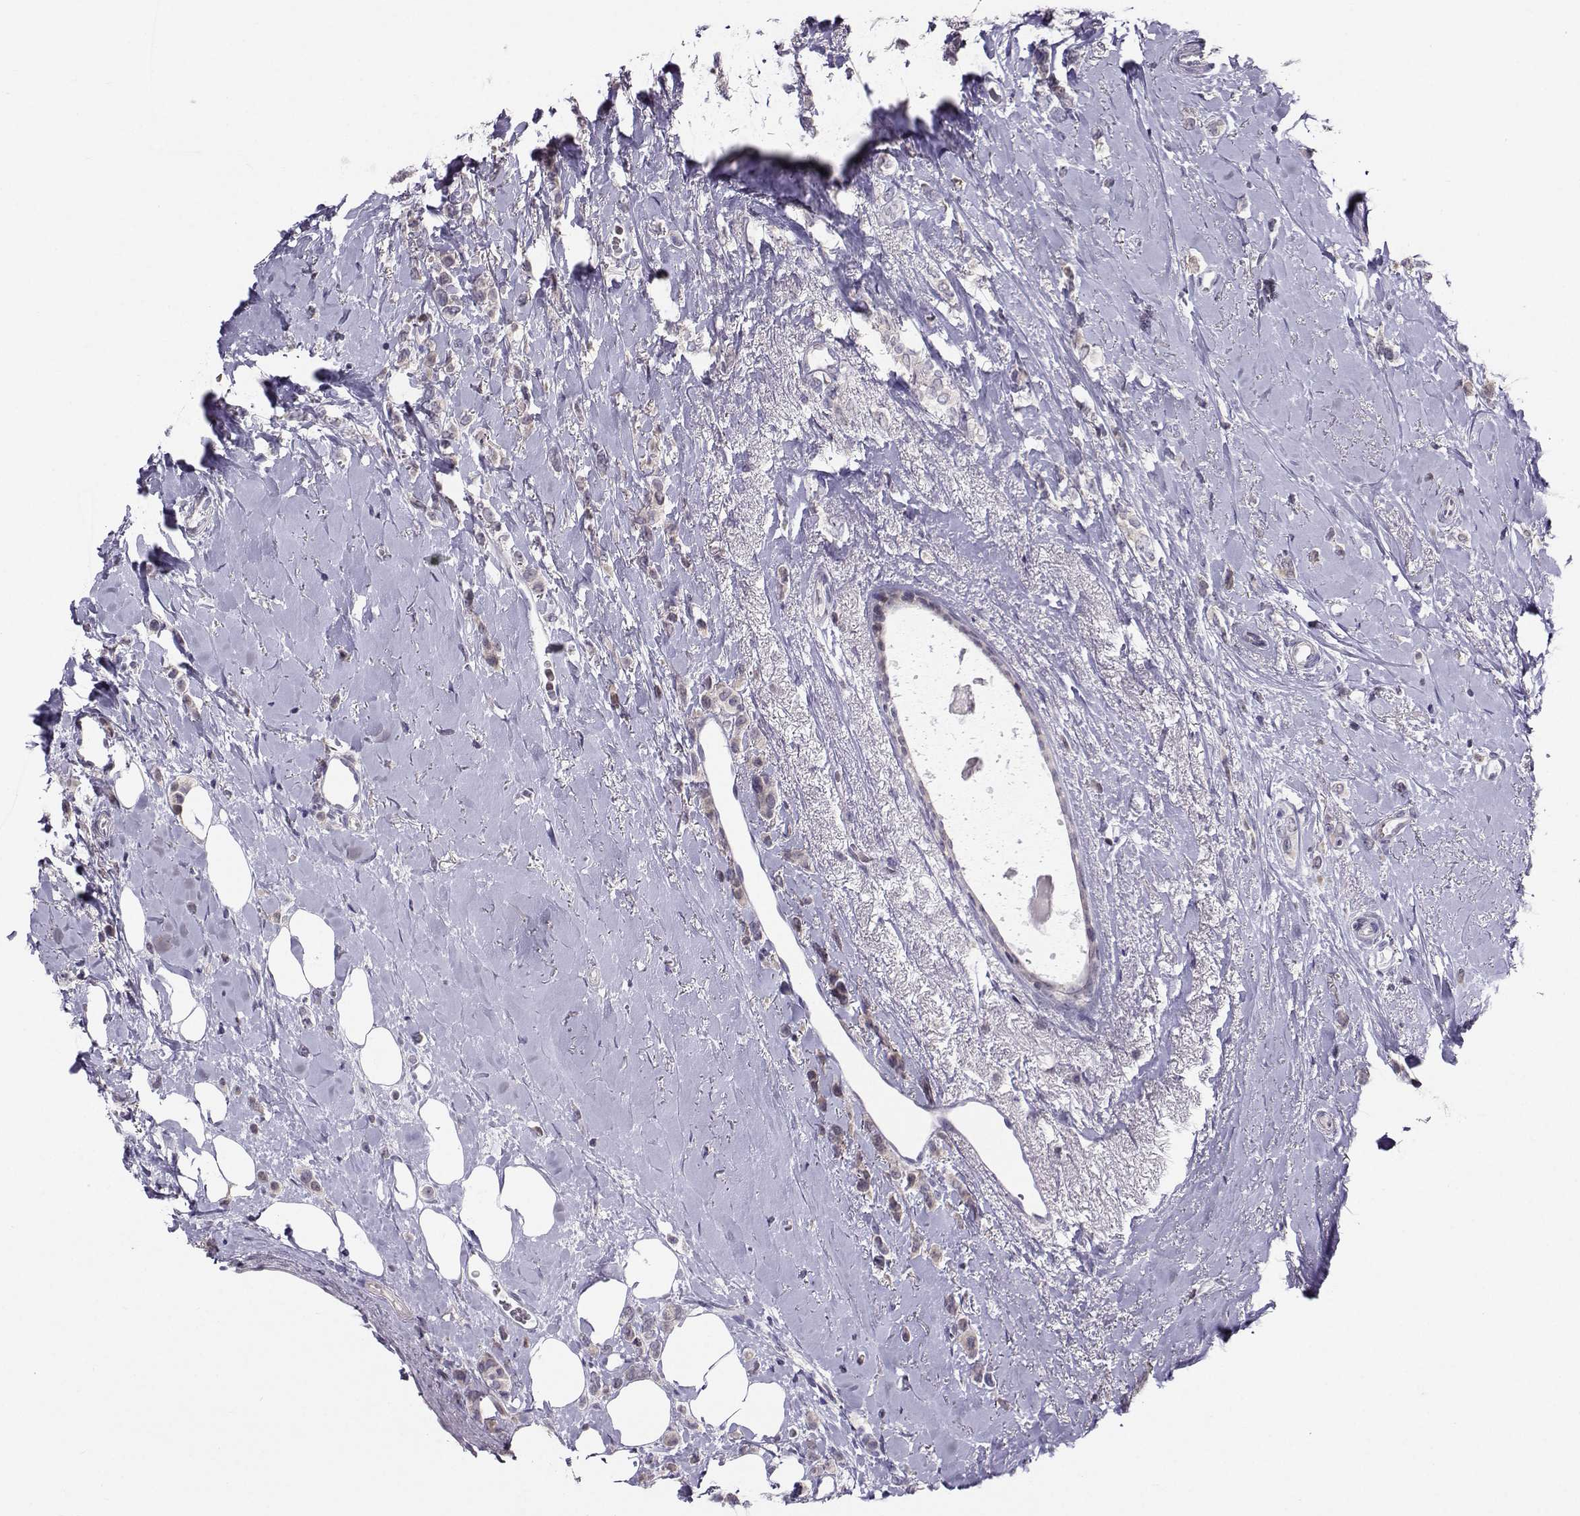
{"staining": {"intensity": "negative", "quantity": "none", "location": "none"}, "tissue": "breast cancer", "cell_type": "Tumor cells", "image_type": "cancer", "snomed": [{"axis": "morphology", "description": "Lobular carcinoma"}, {"axis": "topography", "description": "Breast"}], "caption": "Tumor cells are negative for brown protein staining in breast cancer (lobular carcinoma).", "gene": "PGK1", "patient": {"sex": "female", "age": 66}}